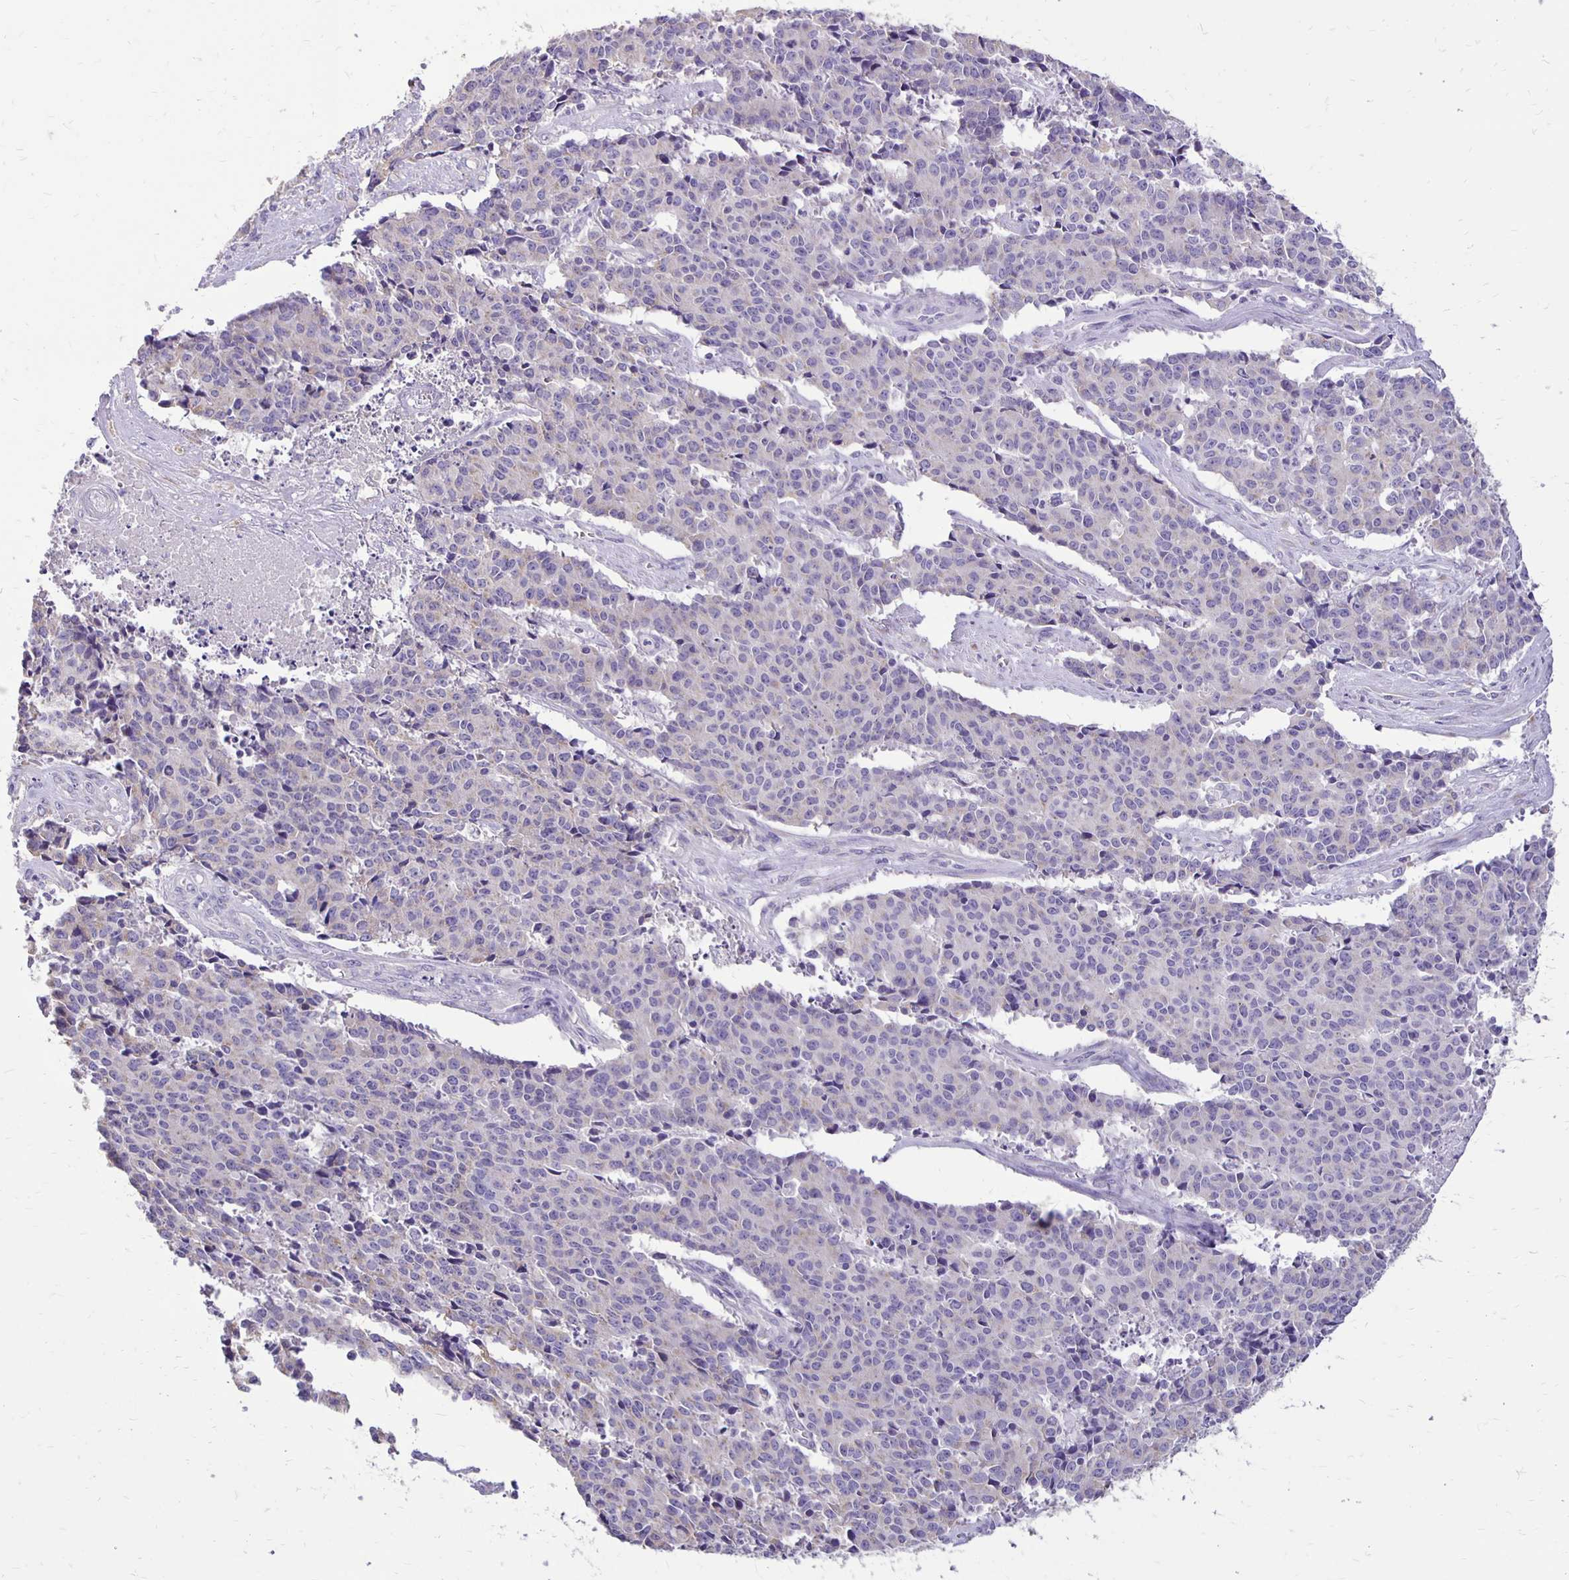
{"staining": {"intensity": "negative", "quantity": "none", "location": "none"}, "tissue": "cervical cancer", "cell_type": "Tumor cells", "image_type": "cancer", "snomed": [{"axis": "morphology", "description": "Squamous cell carcinoma, NOS"}, {"axis": "topography", "description": "Cervix"}], "caption": "Immunohistochemical staining of squamous cell carcinoma (cervical) exhibits no significant positivity in tumor cells. Brightfield microscopy of immunohistochemistry (IHC) stained with DAB (3,3'-diaminobenzidine) (brown) and hematoxylin (blue), captured at high magnification.", "gene": "ANKRD45", "patient": {"sex": "female", "age": 28}}